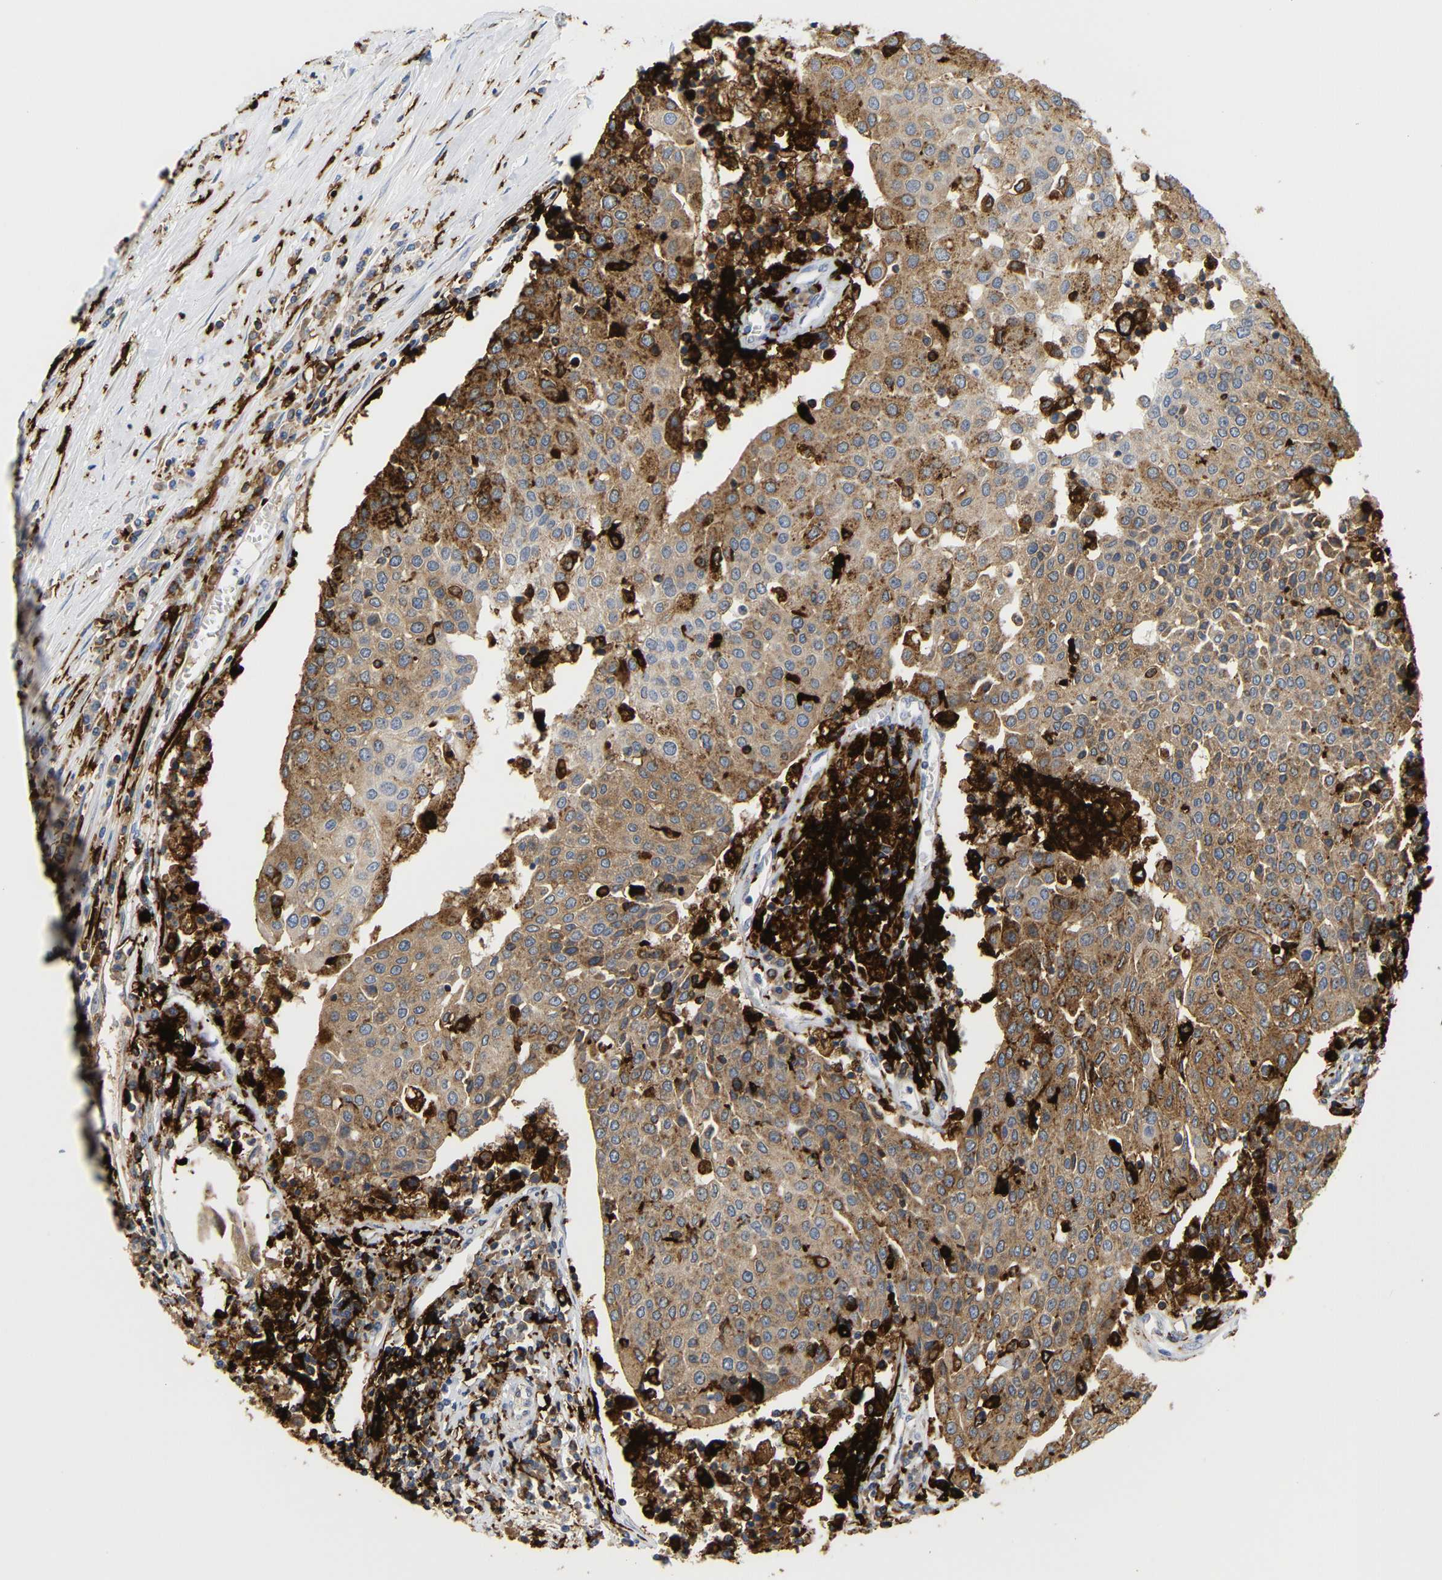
{"staining": {"intensity": "moderate", "quantity": ">75%", "location": "cytoplasmic/membranous"}, "tissue": "urothelial cancer", "cell_type": "Tumor cells", "image_type": "cancer", "snomed": [{"axis": "morphology", "description": "Urothelial carcinoma, High grade"}, {"axis": "topography", "description": "Urinary bladder"}], "caption": "Immunohistochemical staining of human high-grade urothelial carcinoma shows medium levels of moderate cytoplasmic/membranous expression in approximately >75% of tumor cells. (DAB = brown stain, brightfield microscopy at high magnification).", "gene": "HLA-DQB1", "patient": {"sex": "female", "age": 85}}